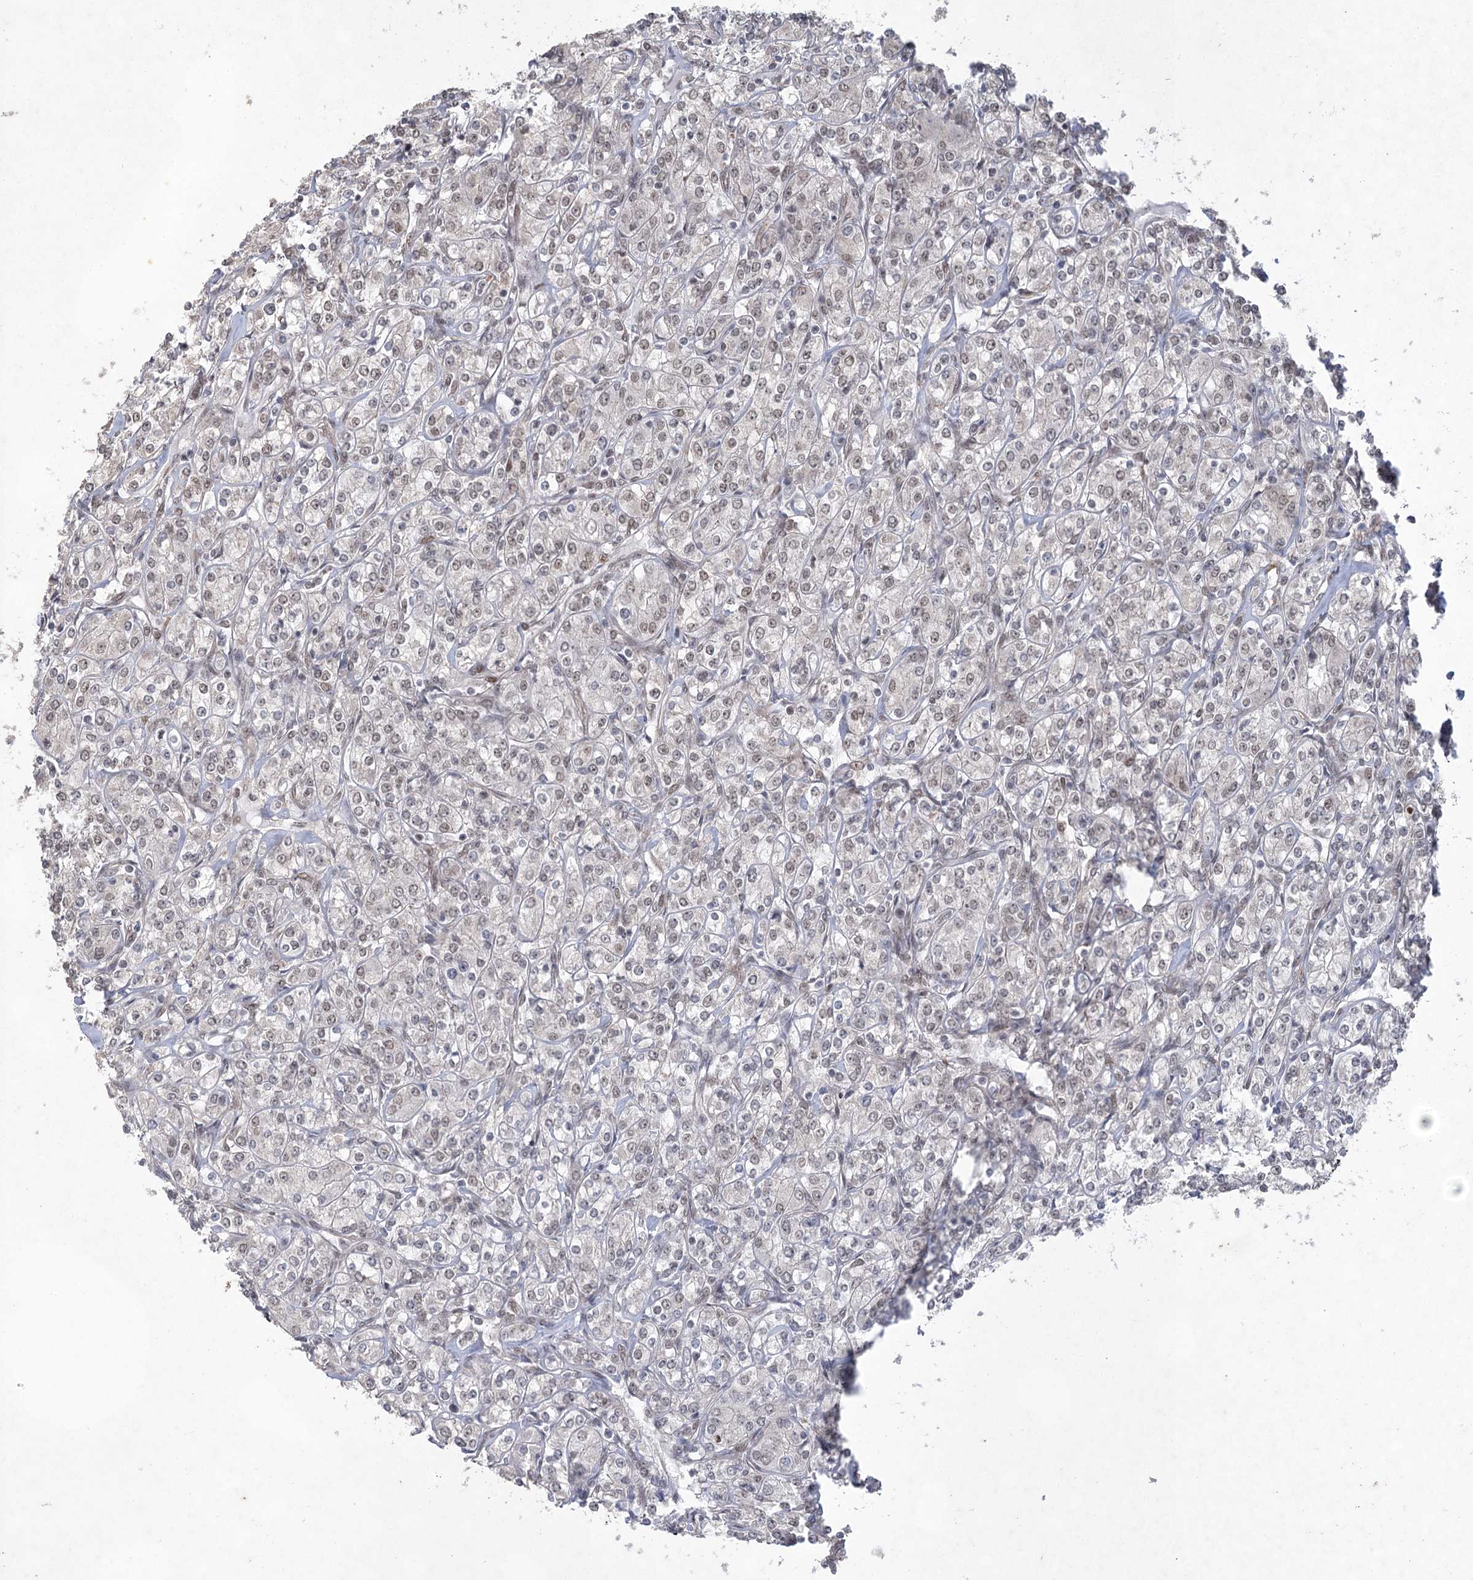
{"staining": {"intensity": "weak", "quantity": "25%-75%", "location": "nuclear"}, "tissue": "renal cancer", "cell_type": "Tumor cells", "image_type": "cancer", "snomed": [{"axis": "morphology", "description": "Adenocarcinoma, NOS"}, {"axis": "topography", "description": "Kidney"}], "caption": "Renal cancer was stained to show a protein in brown. There is low levels of weak nuclear expression in about 25%-75% of tumor cells.", "gene": "ZCCHC8", "patient": {"sex": "male", "age": 77}}